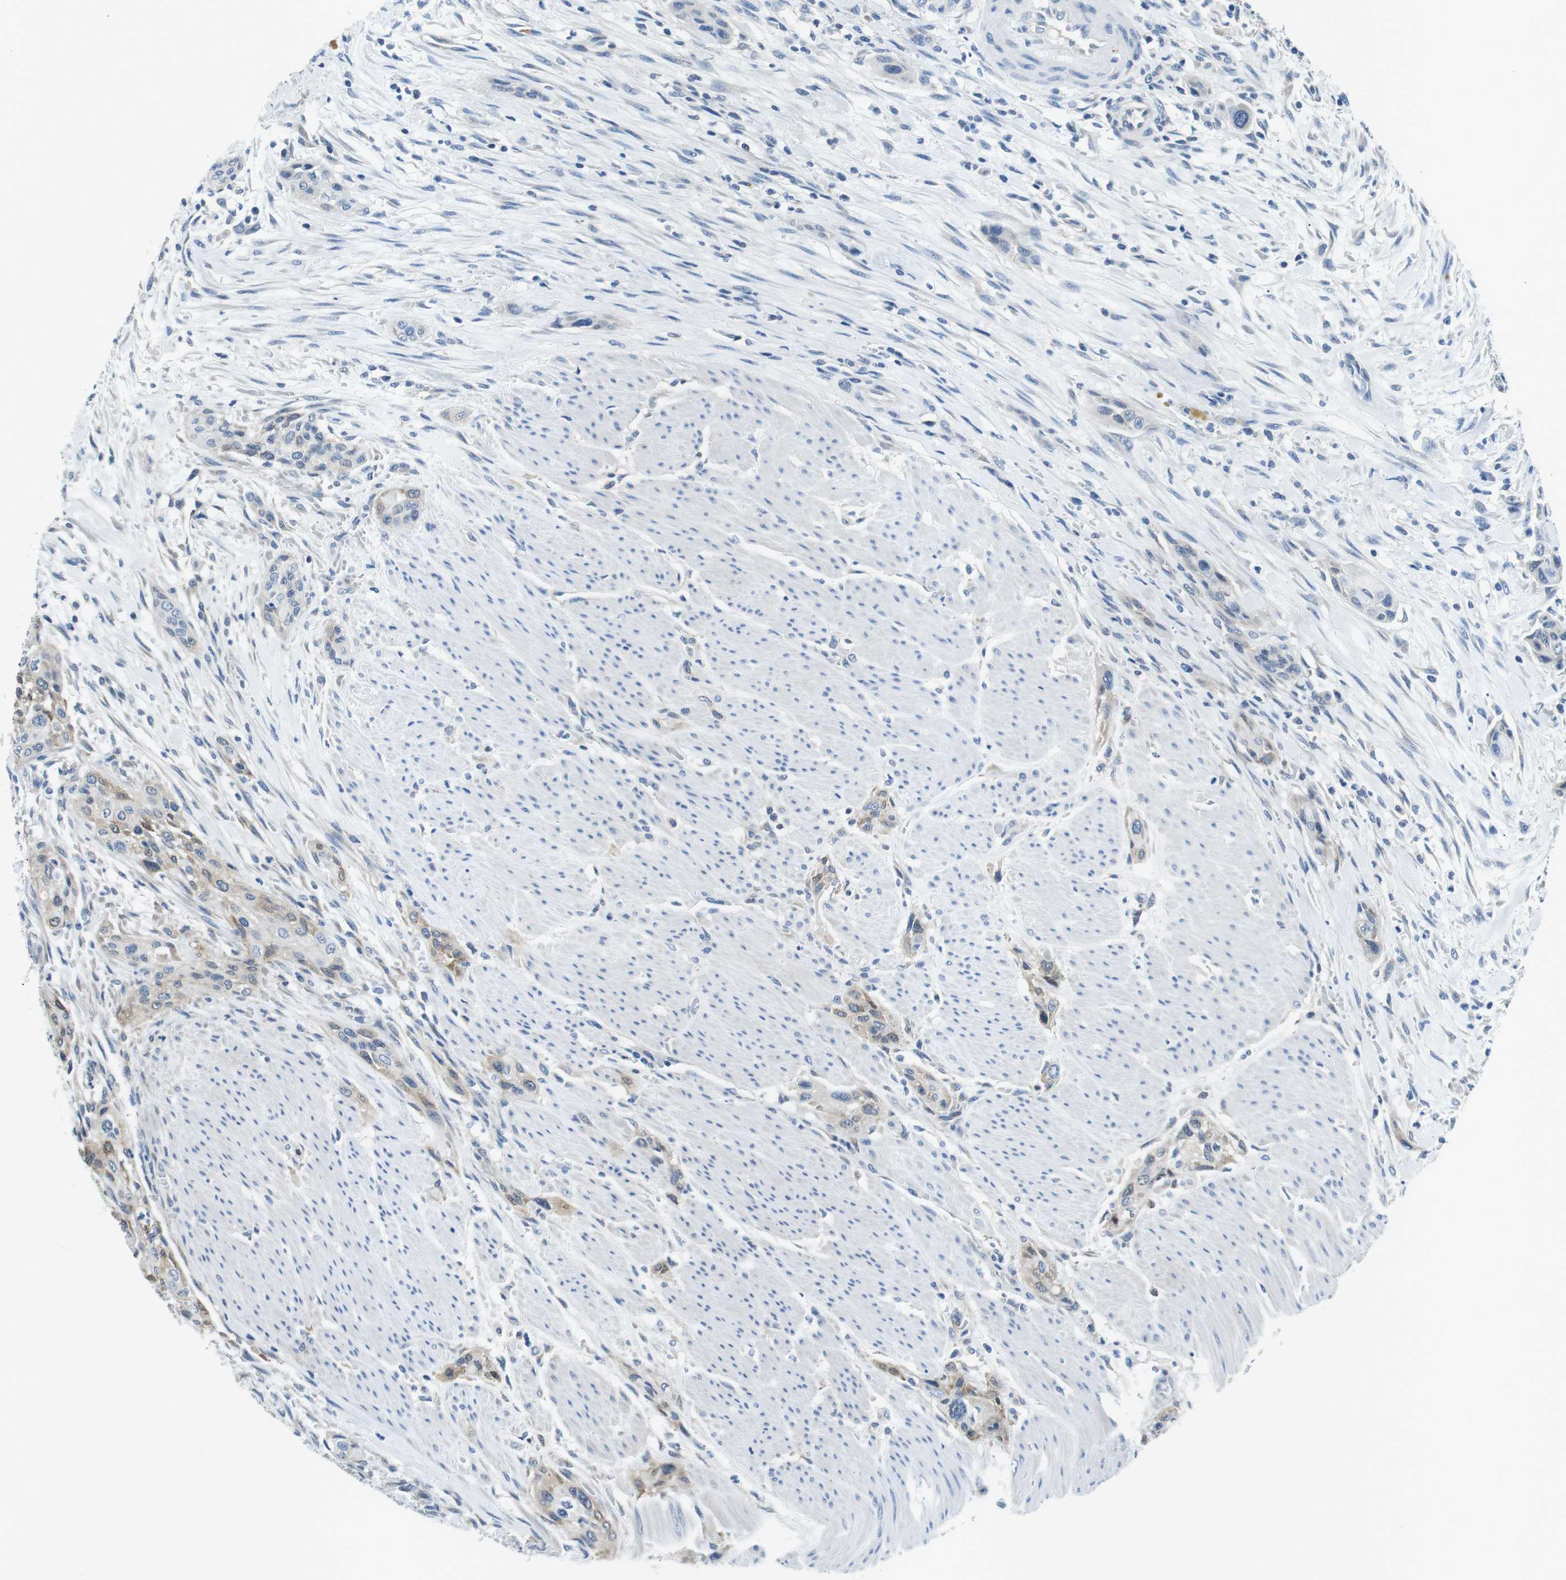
{"staining": {"intensity": "weak", "quantity": "<25%", "location": "cytoplasmic/membranous"}, "tissue": "urothelial cancer", "cell_type": "Tumor cells", "image_type": "cancer", "snomed": [{"axis": "morphology", "description": "Urothelial carcinoma, High grade"}, {"axis": "topography", "description": "Urinary bladder"}], "caption": "Immunohistochemistry (IHC) of urothelial carcinoma (high-grade) exhibits no expression in tumor cells. (DAB (3,3'-diaminobenzidine) immunohistochemistry (IHC) with hematoxylin counter stain).", "gene": "PHLDA1", "patient": {"sex": "male", "age": 35}}